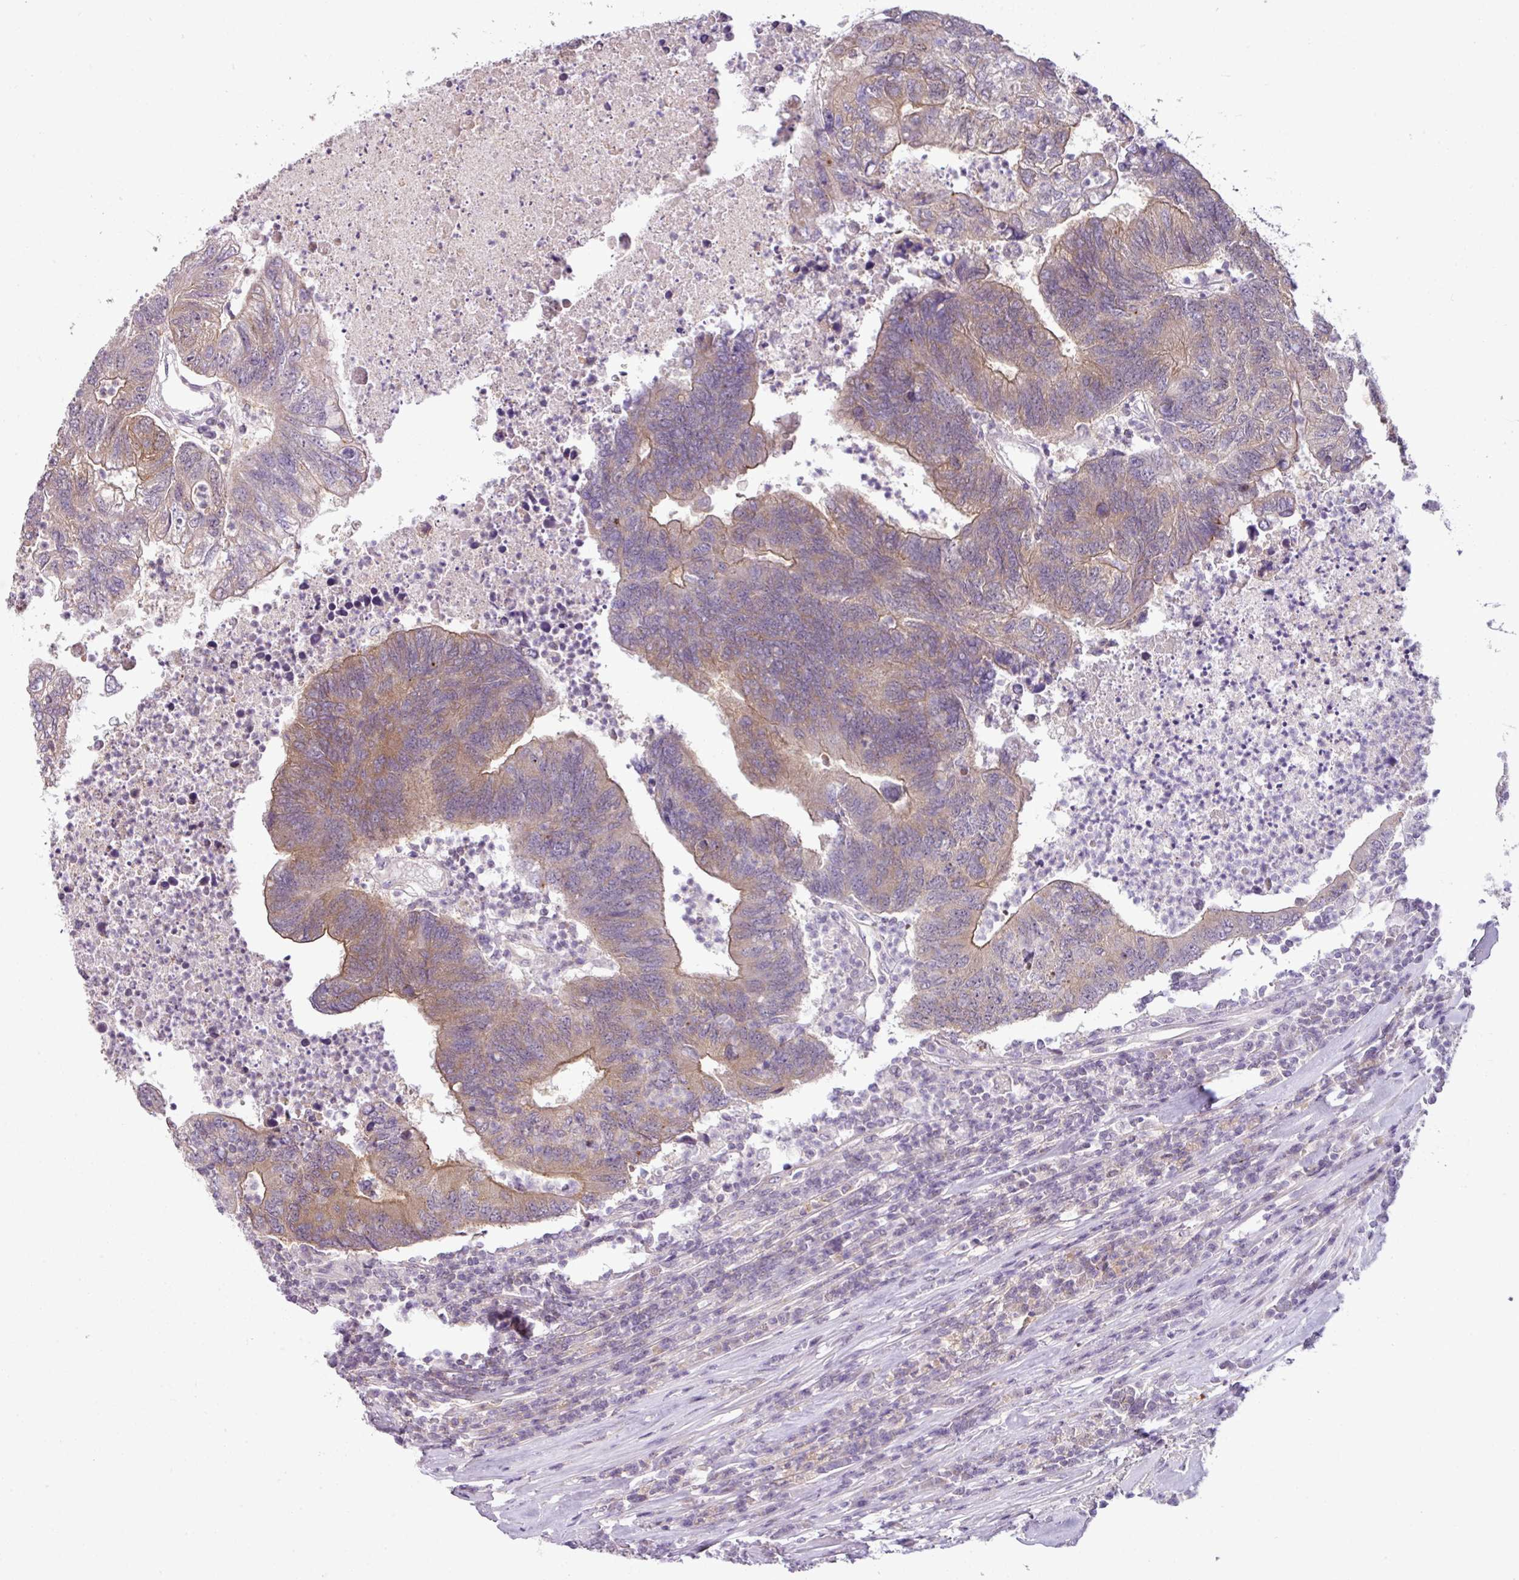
{"staining": {"intensity": "moderate", "quantity": "25%-75%", "location": "cytoplasmic/membranous"}, "tissue": "colorectal cancer", "cell_type": "Tumor cells", "image_type": "cancer", "snomed": [{"axis": "morphology", "description": "Adenocarcinoma, NOS"}, {"axis": "topography", "description": "Colon"}], "caption": "Human colorectal cancer (adenocarcinoma) stained with a brown dye shows moderate cytoplasmic/membranous positive positivity in about 25%-75% of tumor cells.", "gene": "DERPC", "patient": {"sex": "female", "age": 48}}